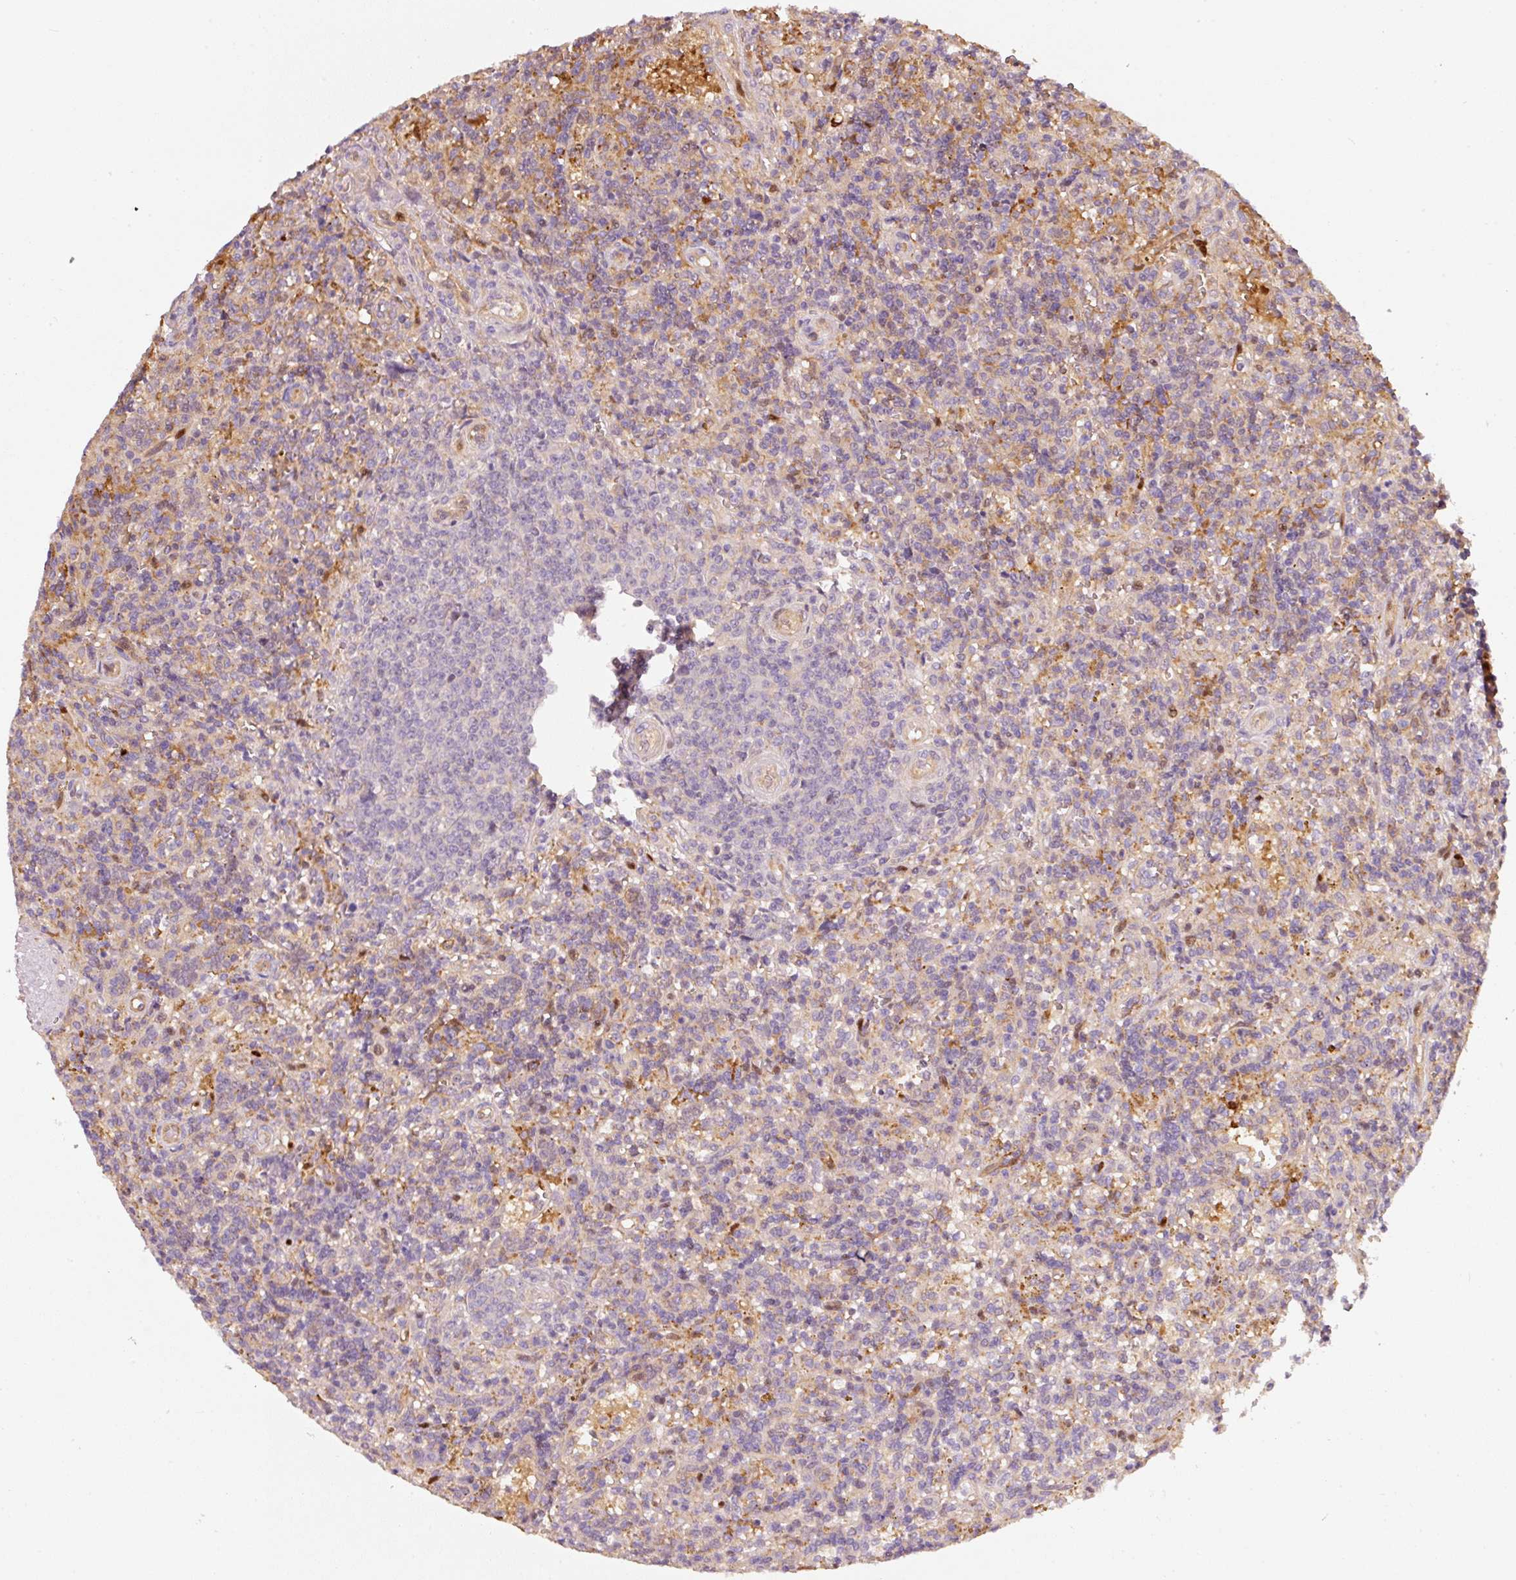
{"staining": {"intensity": "negative", "quantity": "none", "location": "none"}, "tissue": "lymphoma", "cell_type": "Tumor cells", "image_type": "cancer", "snomed": [{"axis": "morphology", "description": "Malignant lymphoma, non-Hodgkin's type, Low grade"}, {"axis": "topography", "description": "Spleen"}], "caption": "Photomicrograph shows no significant protein expression in tumor cells of low-grade malignant lymphoma, non-Hodgkin's type.", "gene": "IQGAP2", "patient": {"sex": "male", "age": 67}}